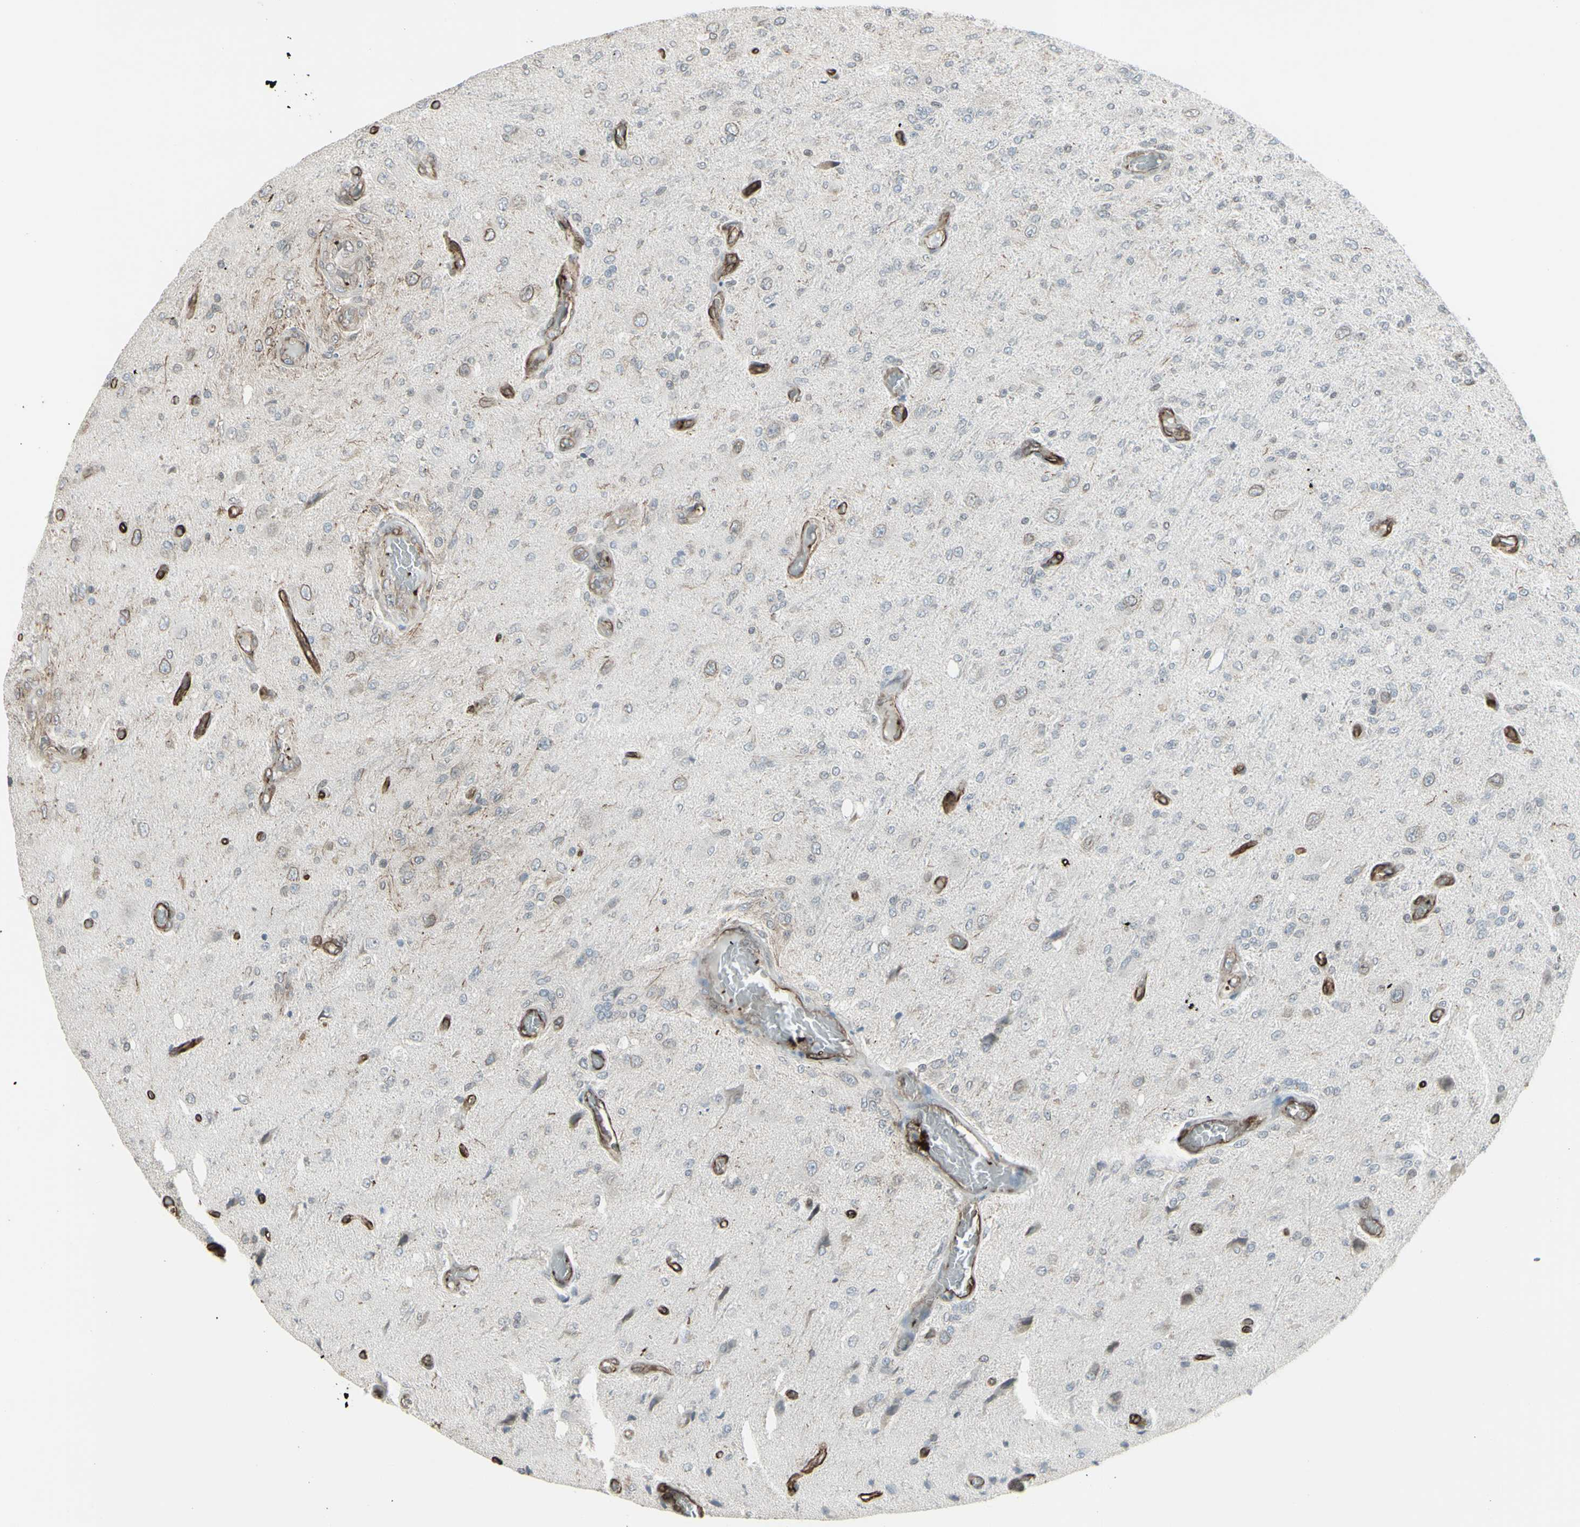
{"staining": {"intensity": "weak", "quantity": "25%-75%", "location": "cytoplasmic/membranous,nuclear"}, "tissue": "glioma", "cell_type": "Tumor cells", "image_type": "cancer", "snomed": [{"axis": "morphology", "description": "Normal tissue, NOS"}, {"axis": "morphology", "description": "Glioma, malignant, High grade"}, {"axis": "topography", "description": "Cerebral cortex"}], "caption": "The micrograph exhibits immunohistochemical staining of glioma. There is weak cytoplasmic/membranous and nuclear positivity is seen in about 25%-75% of tumor cells.", "gene": "DTX3L", "patient": {"sex": "male", "age": 77}}